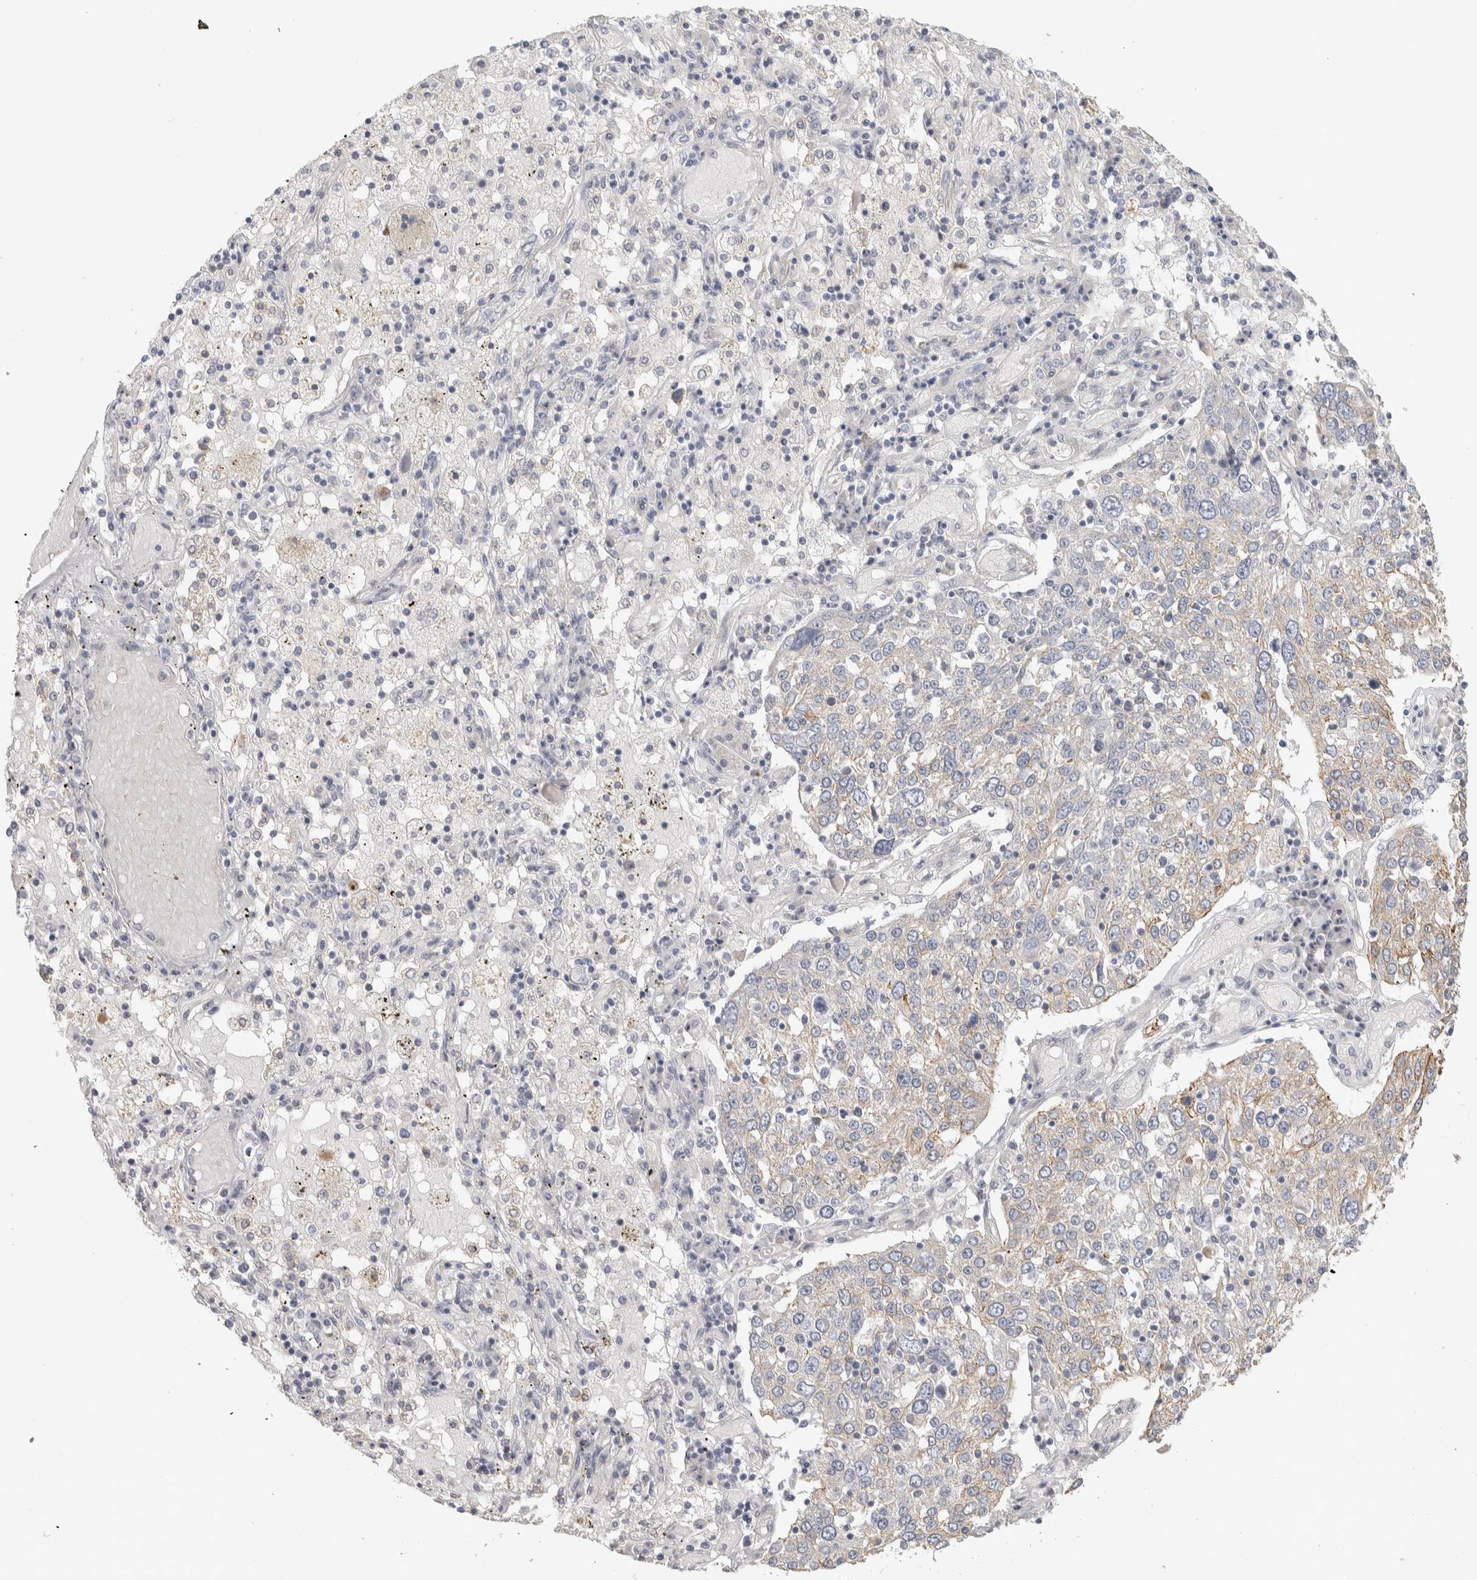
{"staining": {"intensity": "weak", "quantity": "<25%", "location": "cytoplasmic/membranous"}, "tissue": "lung cancer", "cell_type": "Tumor cells", "image_type": "cancer", "snomed": [{"axis": "morphology", "description": "Squamous cell carcinoma, NOS"}, {"axis": "topography", "description": "Lung"}], "caption": "Lung cancer was stained to show a protein in brown. There is no significant staining in tumor cells.", "gene": "DCXR", "patient": {"sex": "male", "age": 65}}